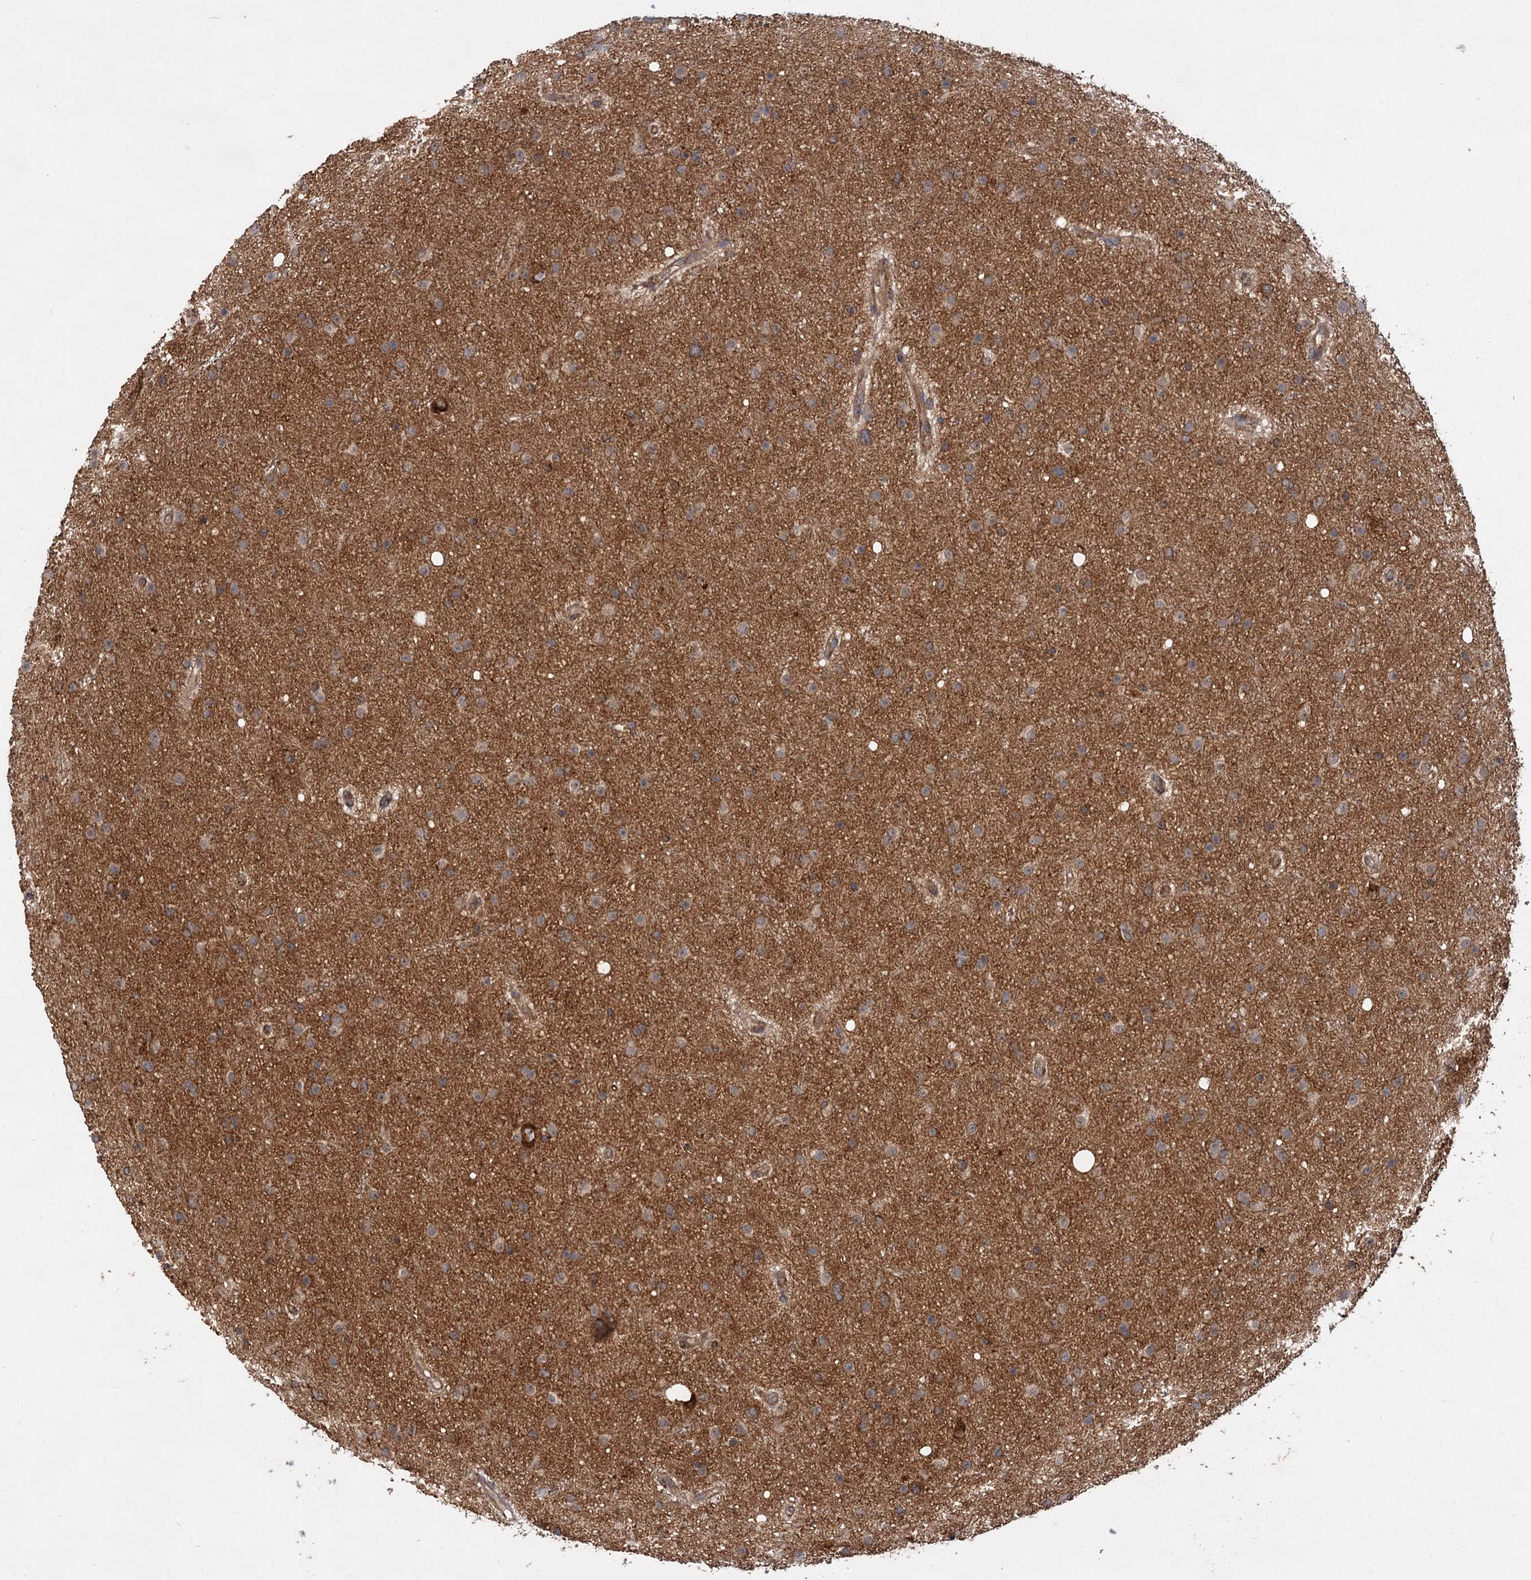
{"staining": {"intensity": "moderate", "quantity": ">75%", "location": "cytoplasmic/membranous"}, "tissue": "glioma", "cell_type": "Tumor cells", "image_type": "cancer", "snomed": [{"axis": "morphology", "description": "Glioma, malignant, Low grade"}, {"axis": "topography", "description": "Cerebral cortex"}], "caption": "This is a photomicrograph of immunohistochemistry staining of glioma, which shows moderate staining in the cytoplasmic/membranous of tumor cells.", "gene": "PACS1", "patient": {"sex": "female", "age": 39}}